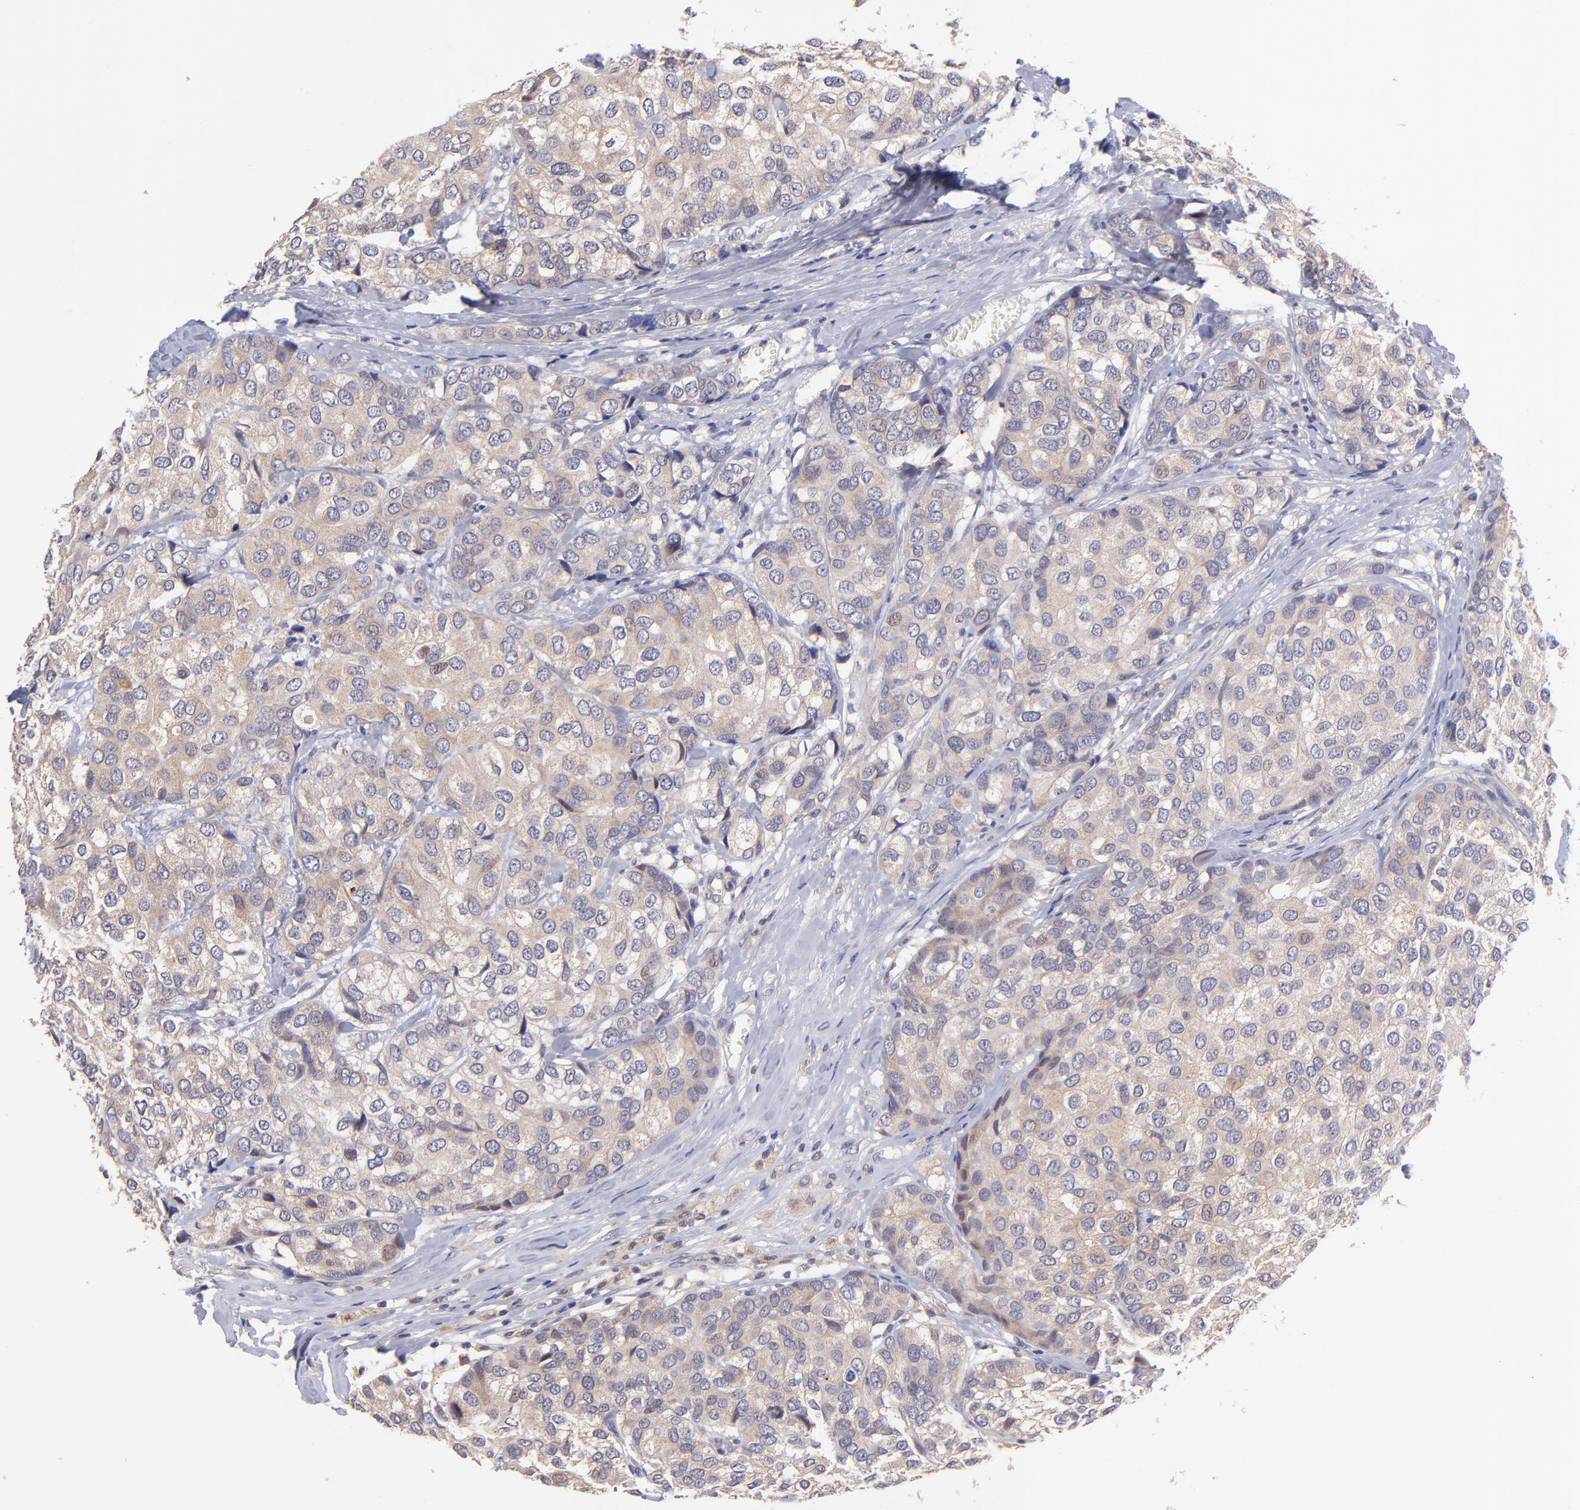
{"staining": {"intensity": "moderate", "quantity": ">75%", "location": "cytoplasmic/membranous"}, "tissue": "breast cancer", "cell_type": "Tumor cells", "image_type": "cancer", "snomed": [{"axis": "morphology", "description": "Duct carcinoma"}, {"axis": "topography", "description": "Breast"}], "caption": "High-power microscopy captured an immunohistochemistry (IHC) micrograph of breast cancer, revealing moderate cytoplasmic/membranous staining in approximately >75% of tumor cells.", "gene": "NSF", "patient": {"sex": "female", "age": 68}}